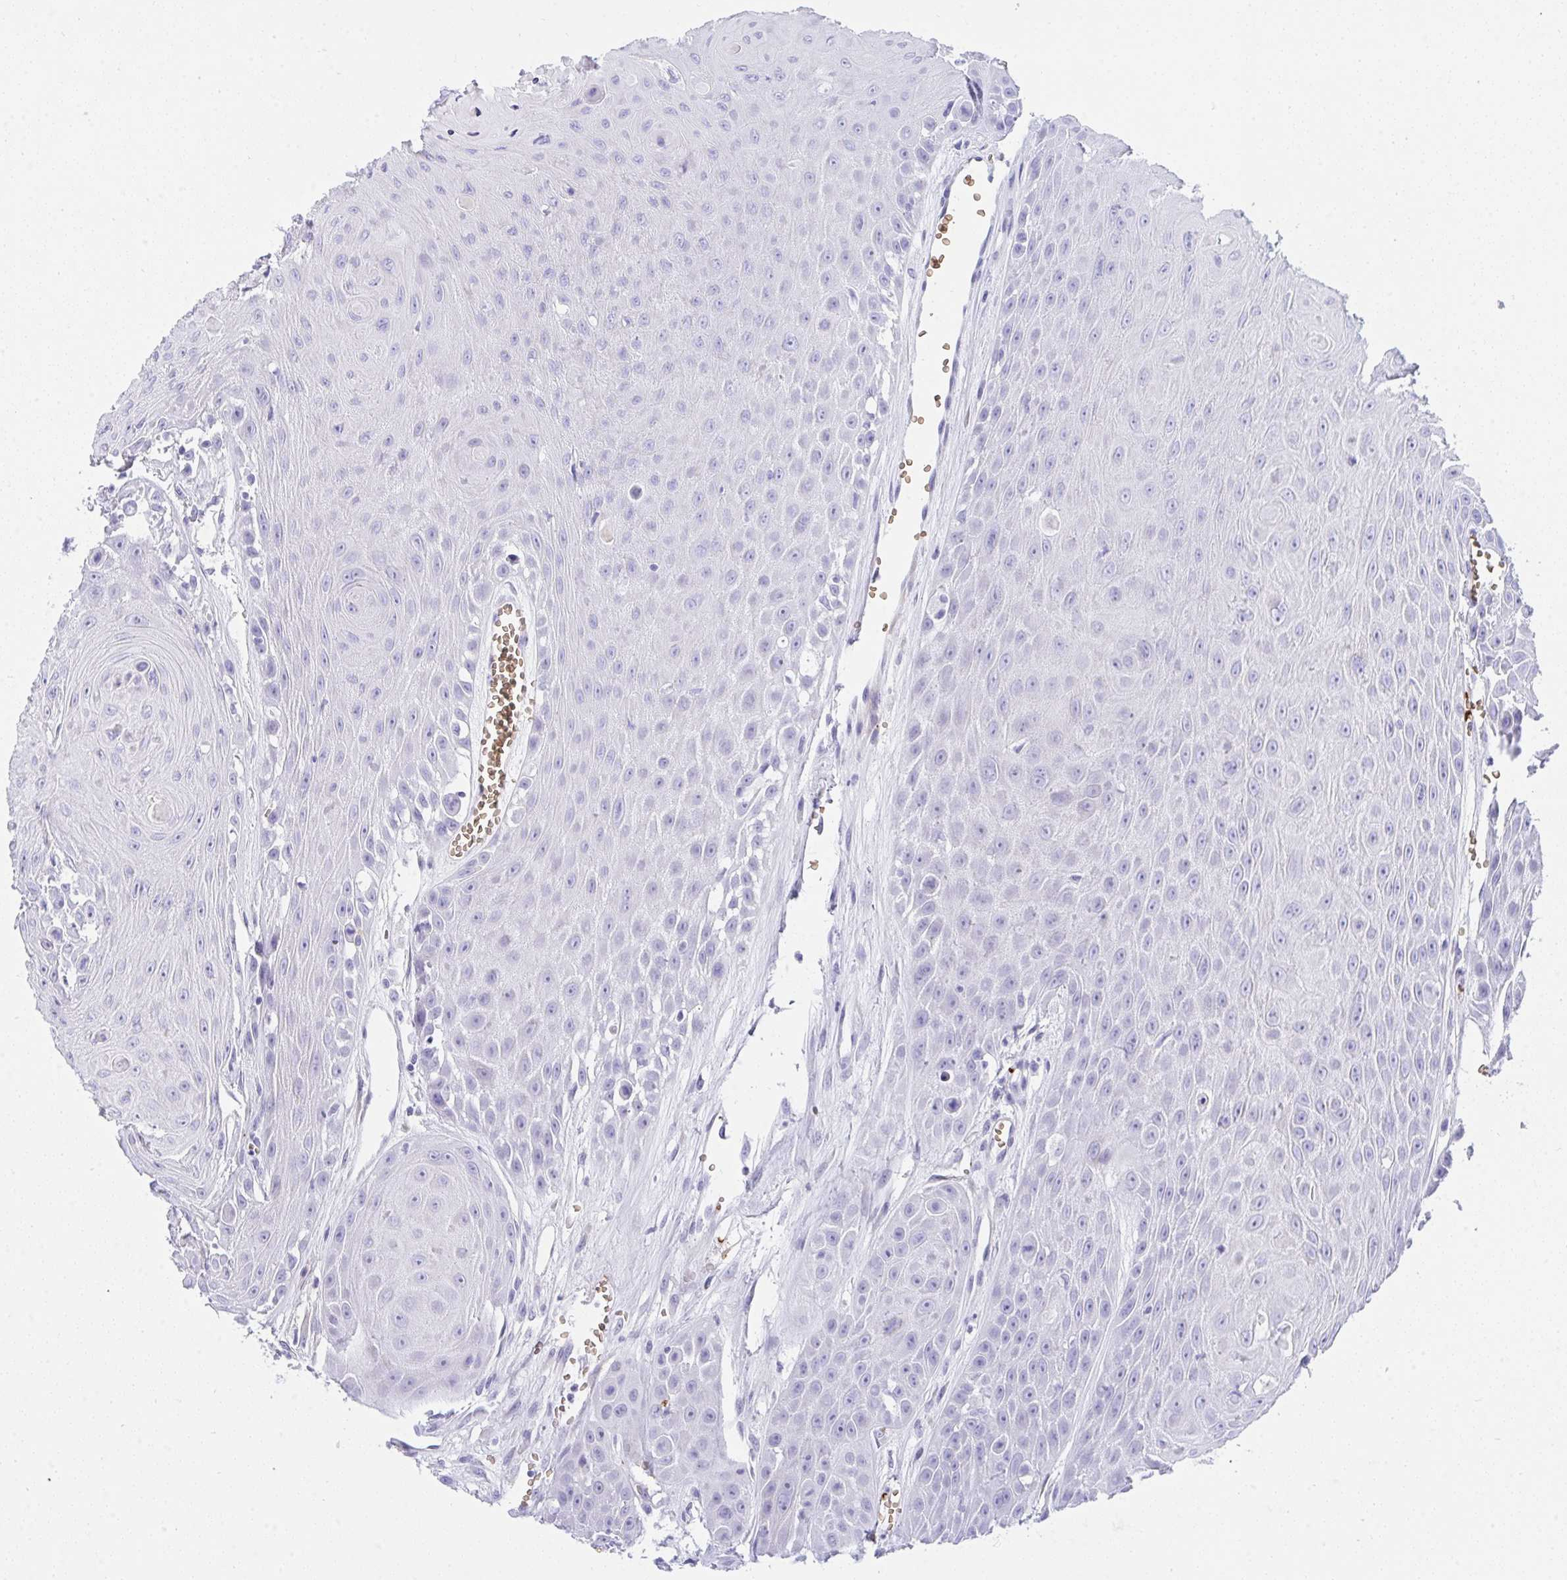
{"staining": {"intensity": "negative", "quantity": "none", "location": "none"}, "tissue": "head and neck cancer", "cell_type": "Tumor cells", "image_type": "cancer", "snomed": [{"axis": "morphology", "description": "Squamous cell carcinoma, NOS"}, {"axis": "topography", "description": "Oral tissue"}, {"axis": "topography", "description": "Head-Neck"}], "caption": "Head and neck cancer (squamous cell carcinoma) was stained to show a protein in brown. There is no significant expression in tumor cells.", "gene": "ANK1", "patient": {"sex": "male", "age": 81}}